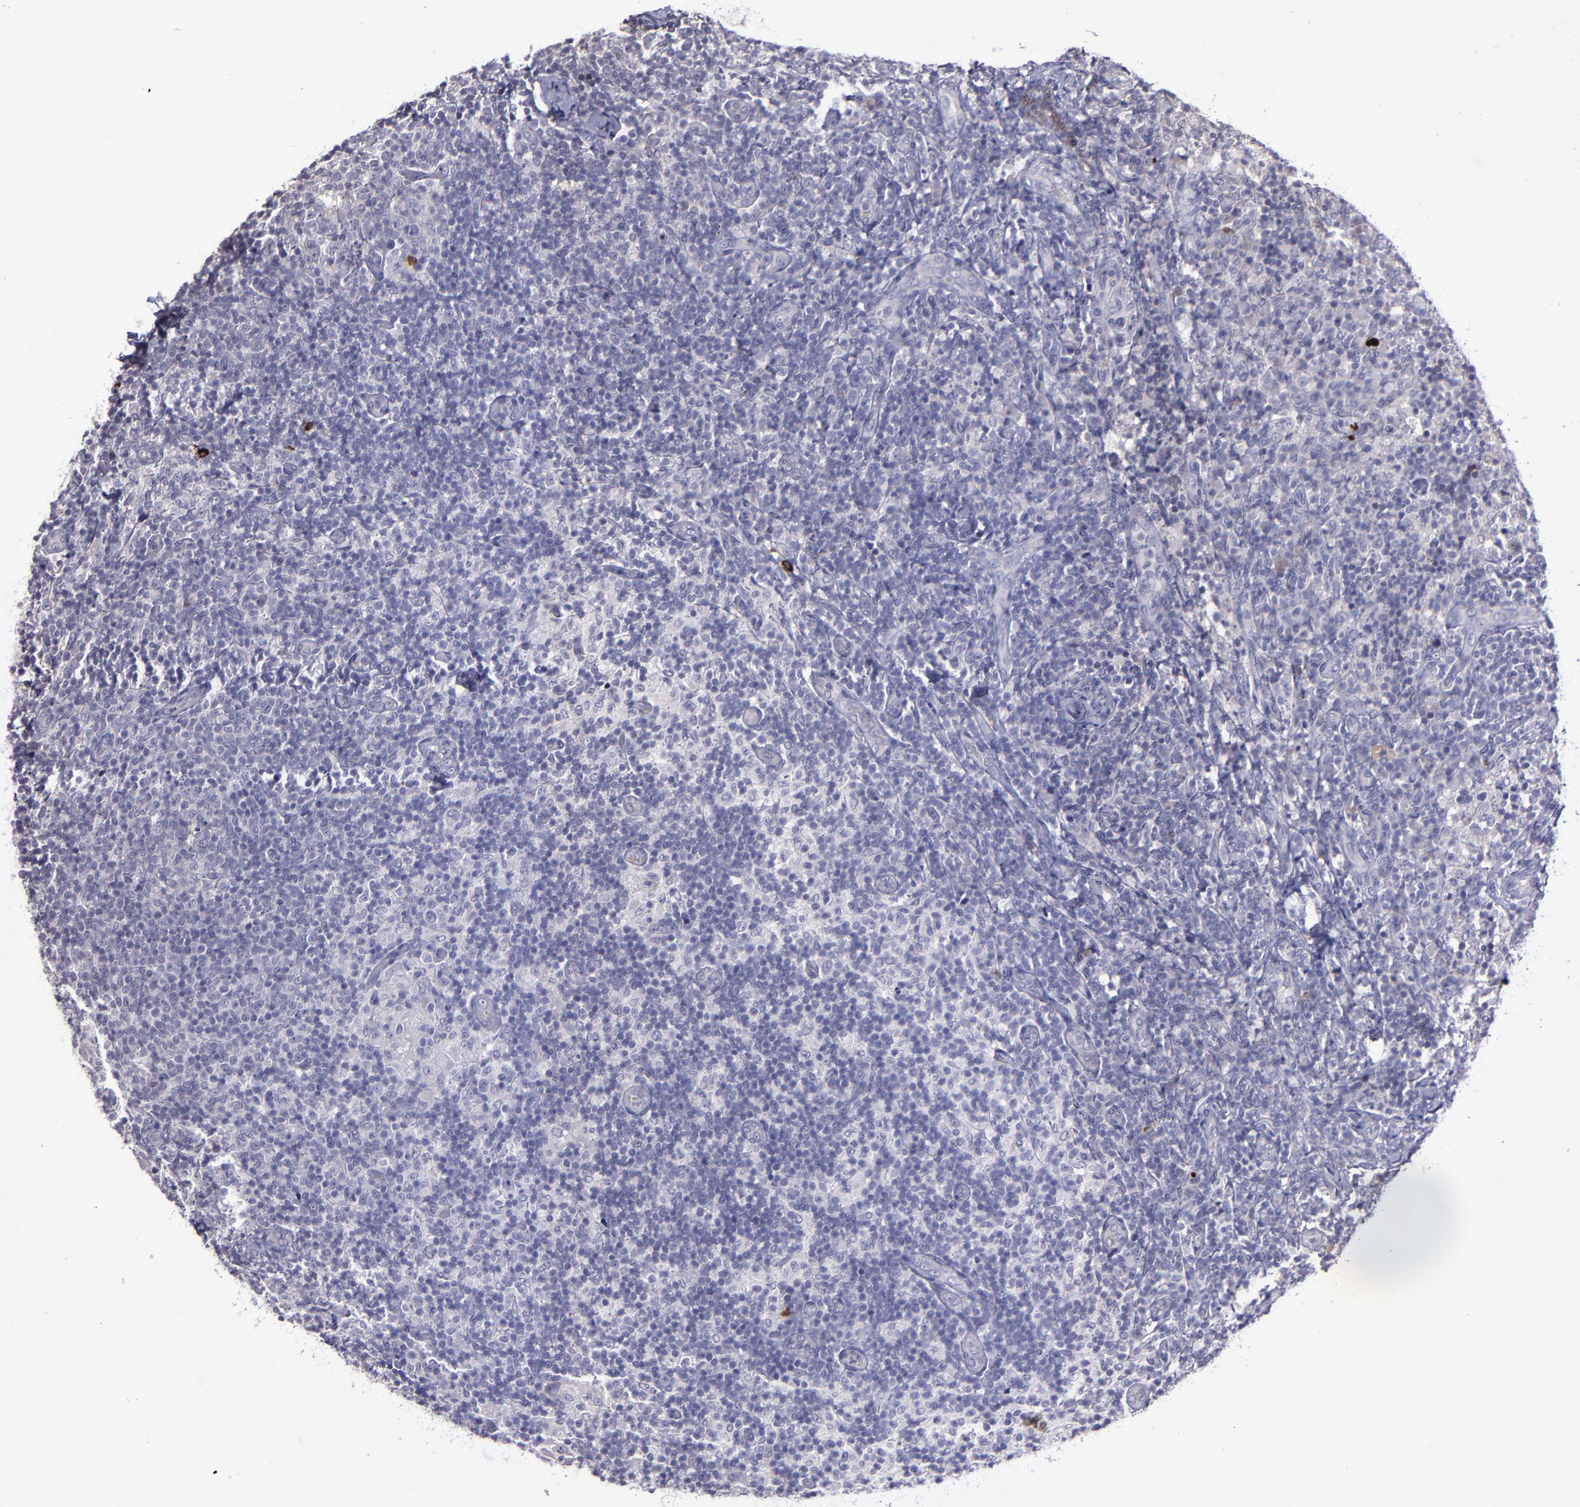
{"staining": {"intensity": "negative", "quantity": "none", "location": "none"}, "tissue": "lymph node", "cell_type": "Germinal center cells", "image_type": "normal", "snomed": [{"axis": "morphology", "description": "Normal tissue, NOS"}, {"axis": "morphology", "description": "Inflammation, NOS"}, {"axis": "topography", "description": "Lymph node"}], "caption": "IHC photomicrograph of unremarkable human lymph node stained for a protein (brown), which reveals no expression in germinal center cells.", "gene": "MASP1", "patient": {"sex": "male", "age": 46}}